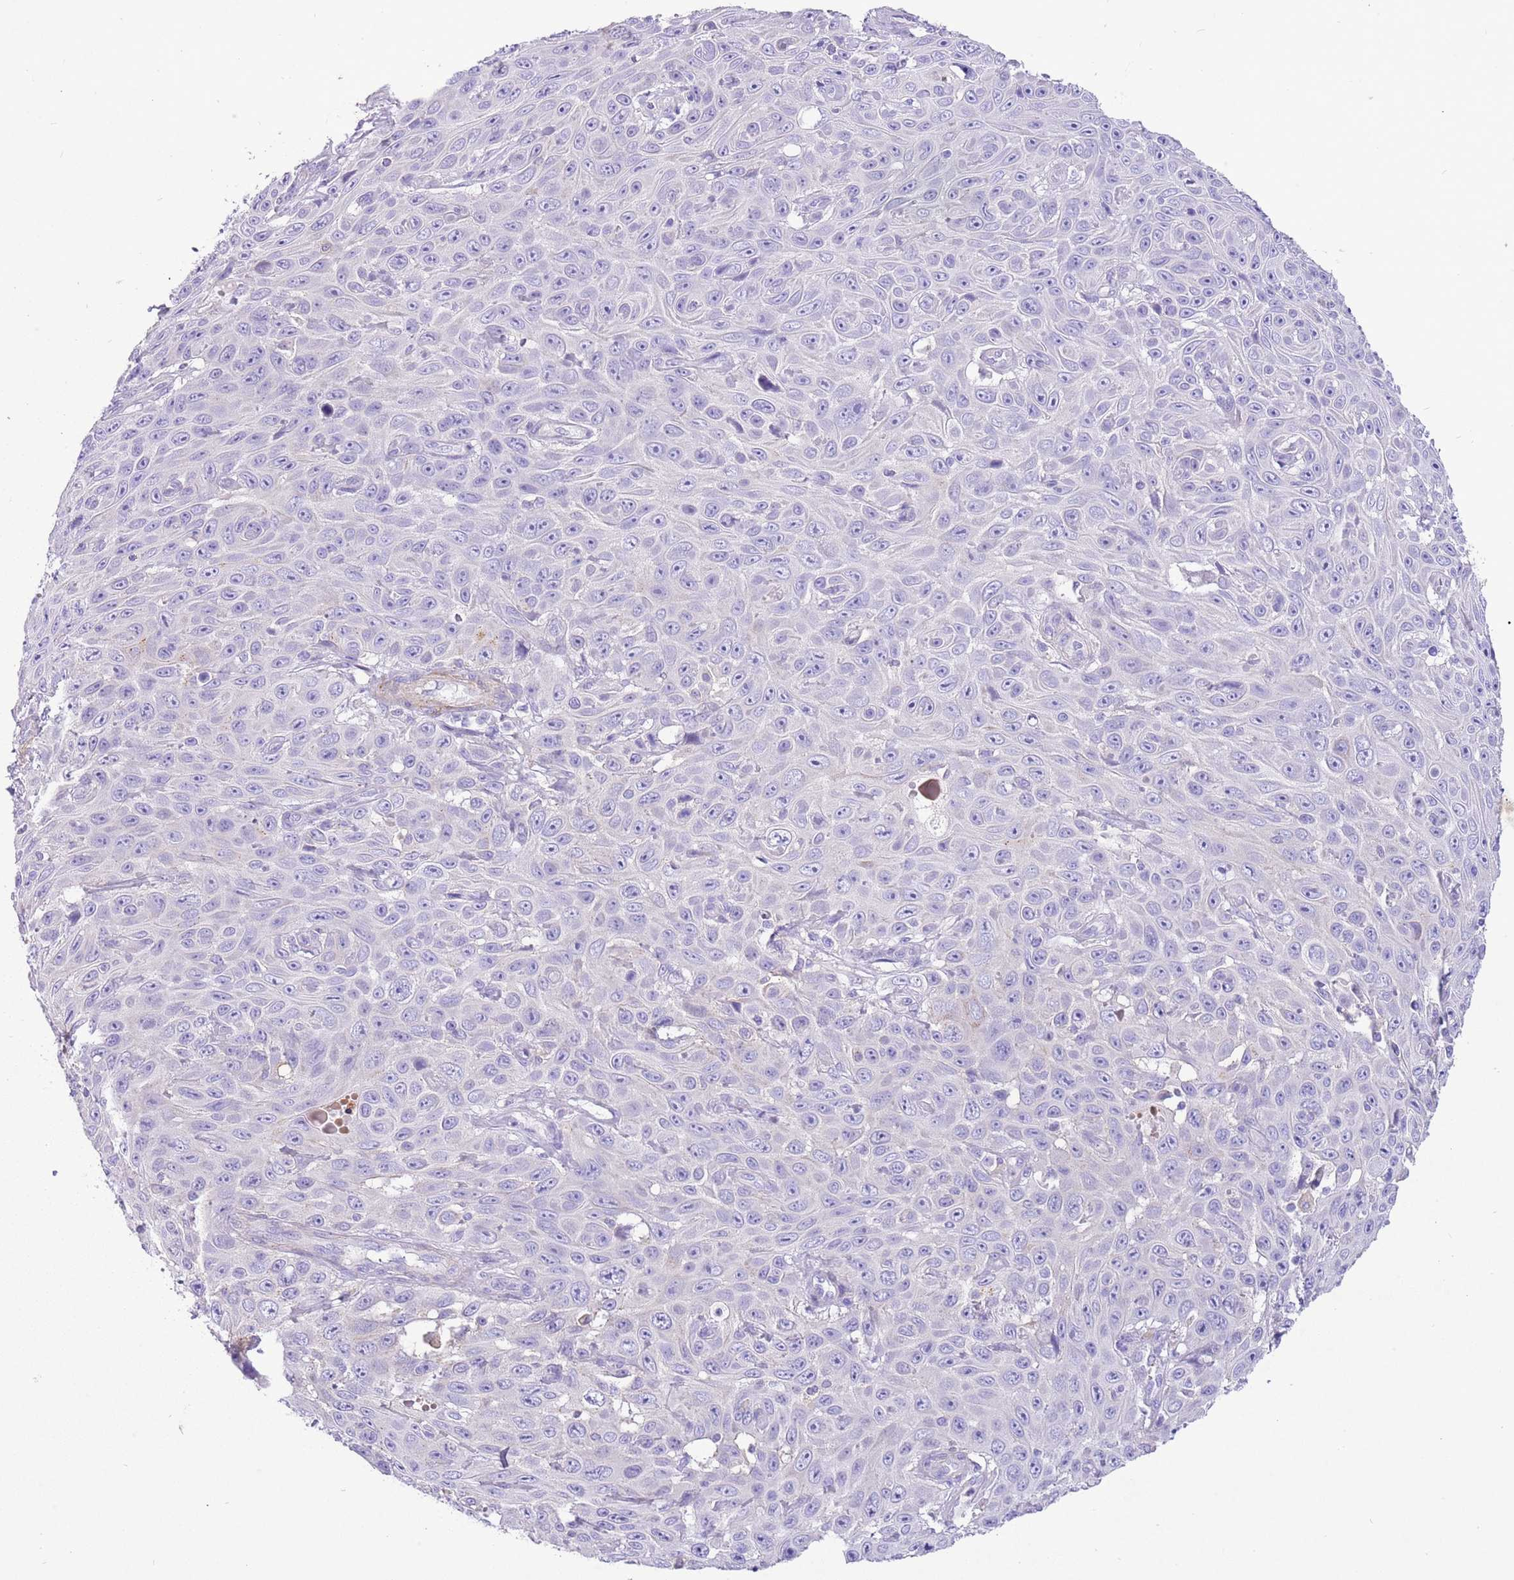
{"staining": {"intensity": "negative", "quantity": "none", "location": "none"}, "tissue": "skin cancer", "cell_type": "Tumor cells", "image_type": "cancer", "snomed": [{"axis": "morphology", "description": "Squamous cell carcinoma, NOS"}, {"axis": "topography", "description": "Skin"}], "caption": "Tumor cells are negative for protein expression in human skin cancer (squamous cell carcinoma).", "gene": "KBTBD3", "patient": {"sex": "male", "age": 82}}